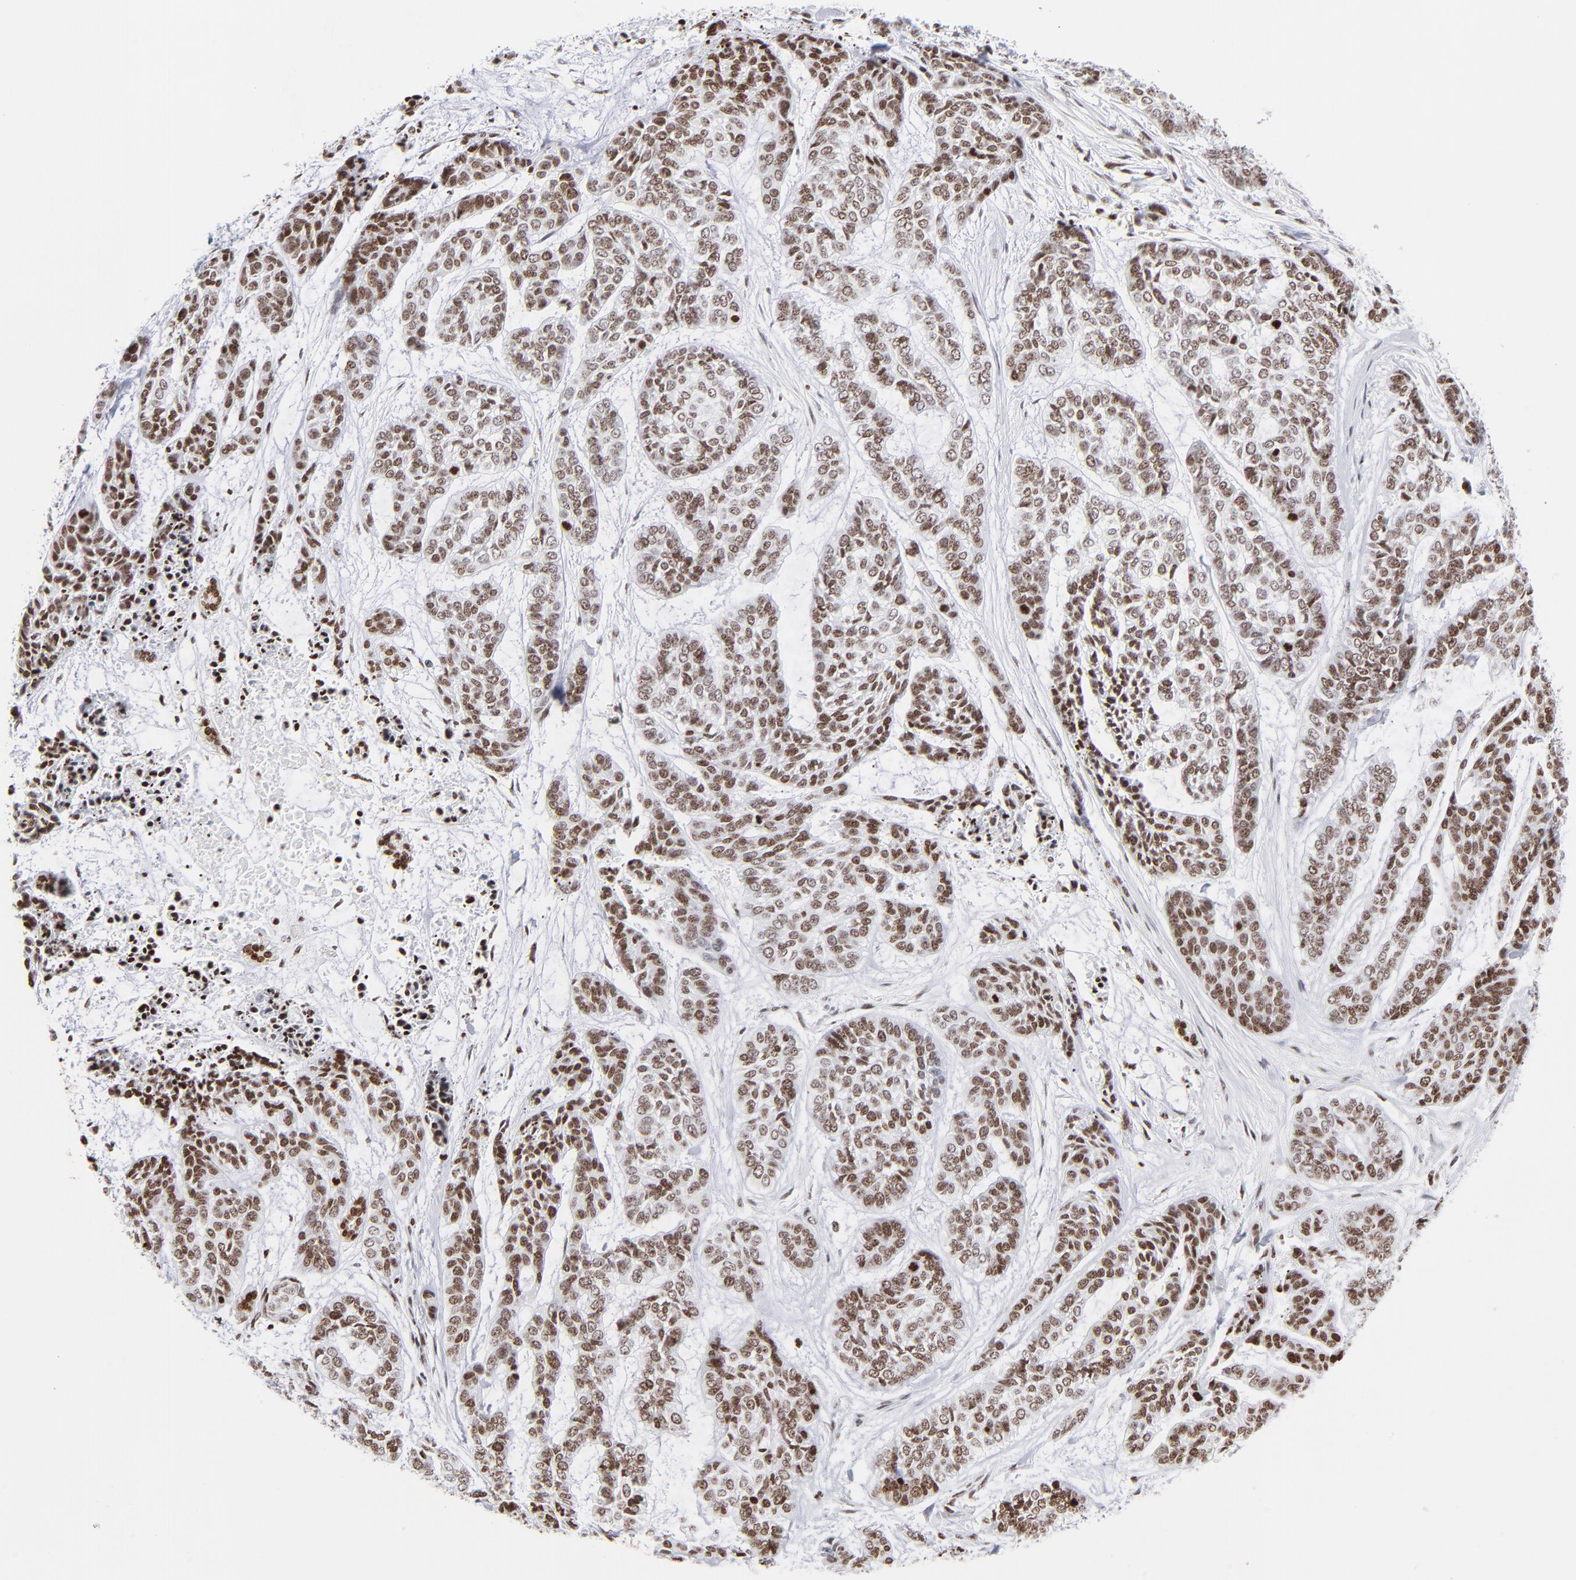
{"staining": {"intensity": "strong", "quantity": "25%-75%", "location": "nuclear"}, "tissue": "skin cancer", "cell_type": "Tumor cells", "image_type": "cancer", "snomed": [{"axis": "morphology", "description": "Basal cell carcinoma"}, {"axis": "topography", "description": "Skin"}], "caption": "An immunohistochemistry image of tumor tissue is shown. Protein staining in brown shows strong nuclear positivity in skin cancer within tumor cells. Nuclei are stained in blue.", "gene": "RTL4", "patient": {"sex": "female", "age": 64}}